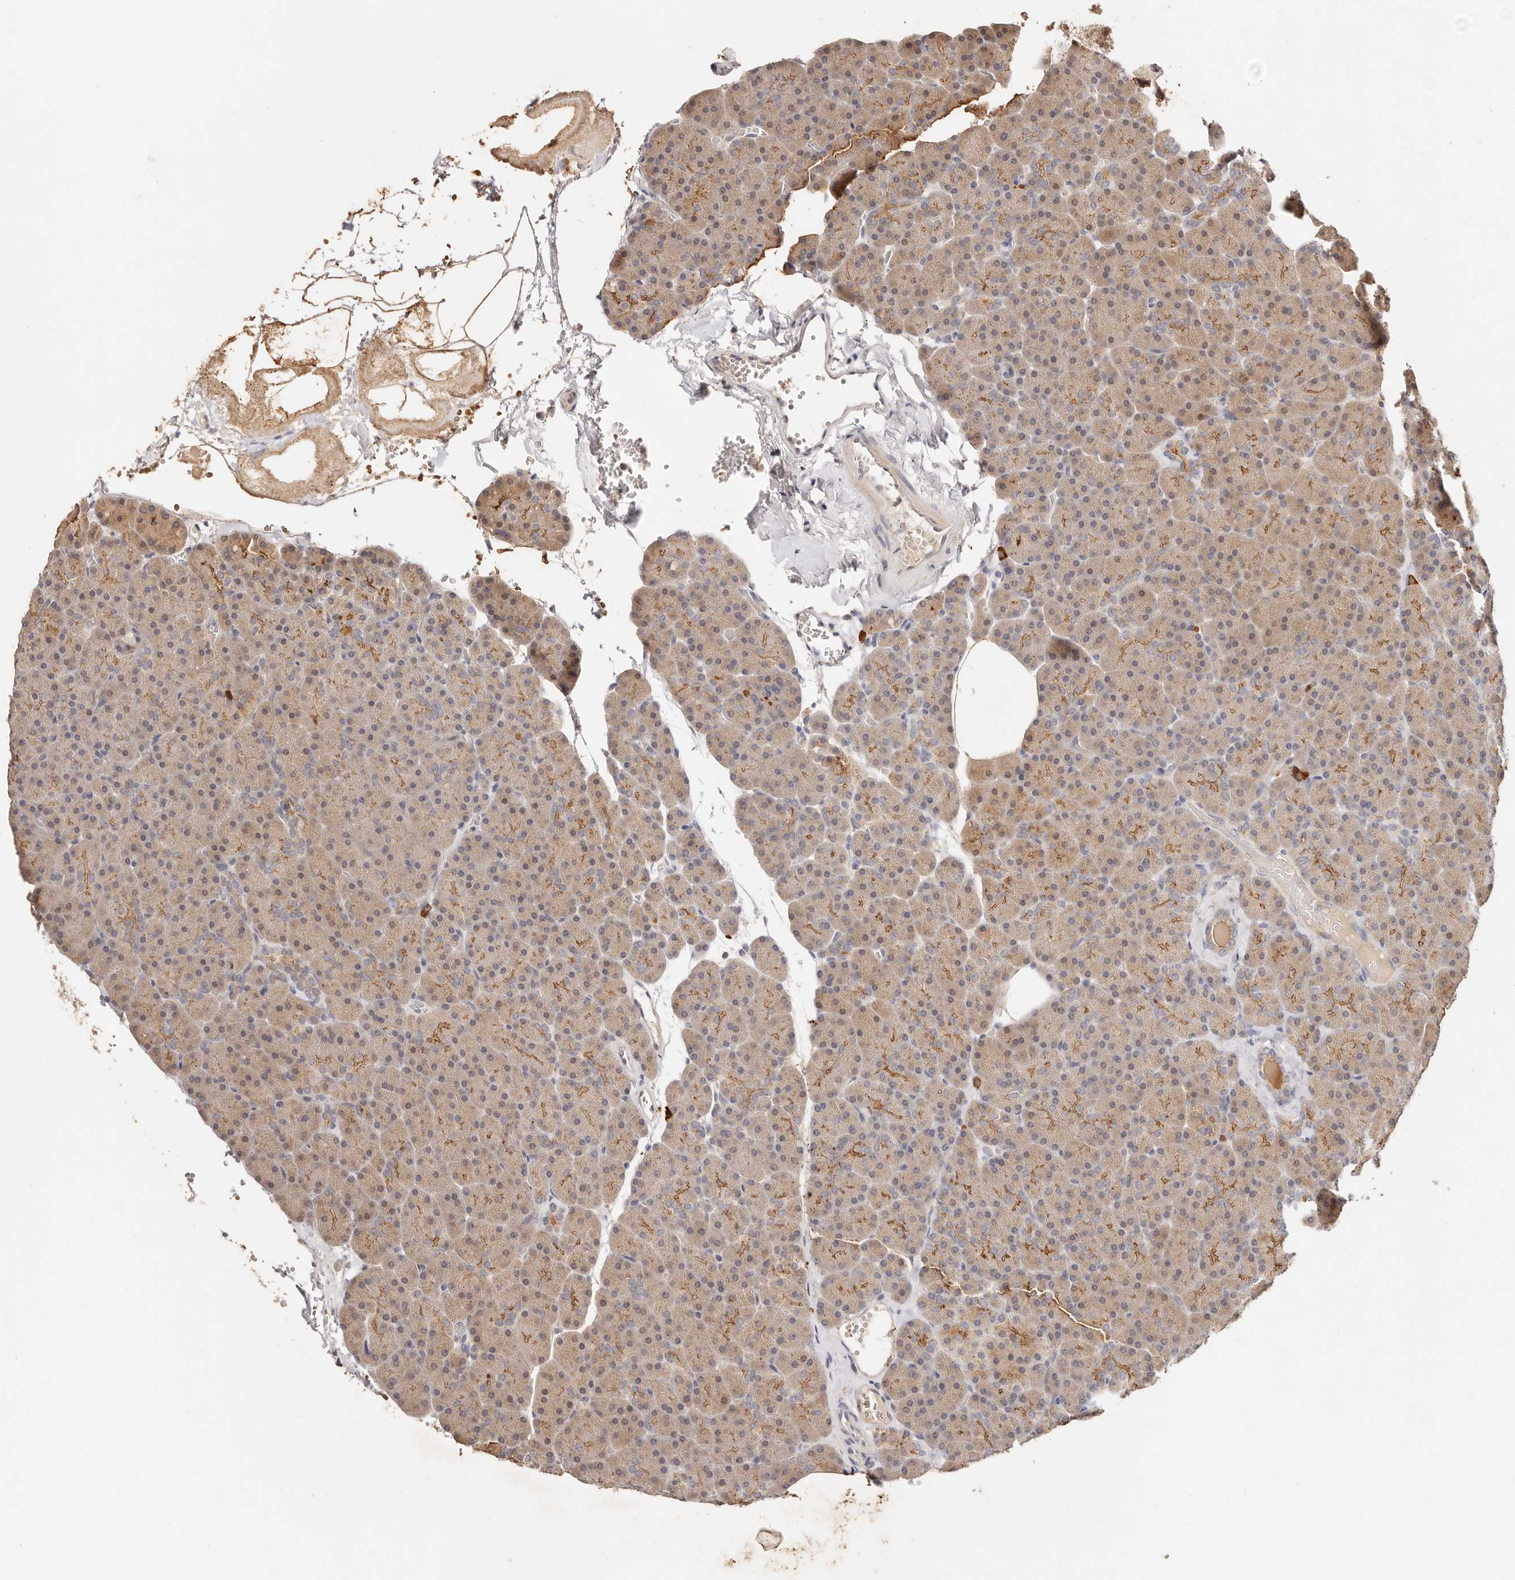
{"staining": {"intensity": "moderate", "quantity": ">75%", "location": "cytoplasmic/membranous"}, "tissue": "pancreas", "cell_type": "Exocrine glandular cells", "image_type": "normal", "snomed": [{"axis": "morphology", "description": "Normal tissue, NOS"}, {"axis": "morphology", "description": "Carcinoid, malignant, NOS"}, {"axis": "topography", "description": "Pancreas"}], "caption": "Protein expression analysis of benign pancreas shows moderate cytoplasmic/membranous staining in about >75% of exocrine glandular cells.", "gene": "CXADR", "patient": {"sex": "female", "age": 35}}